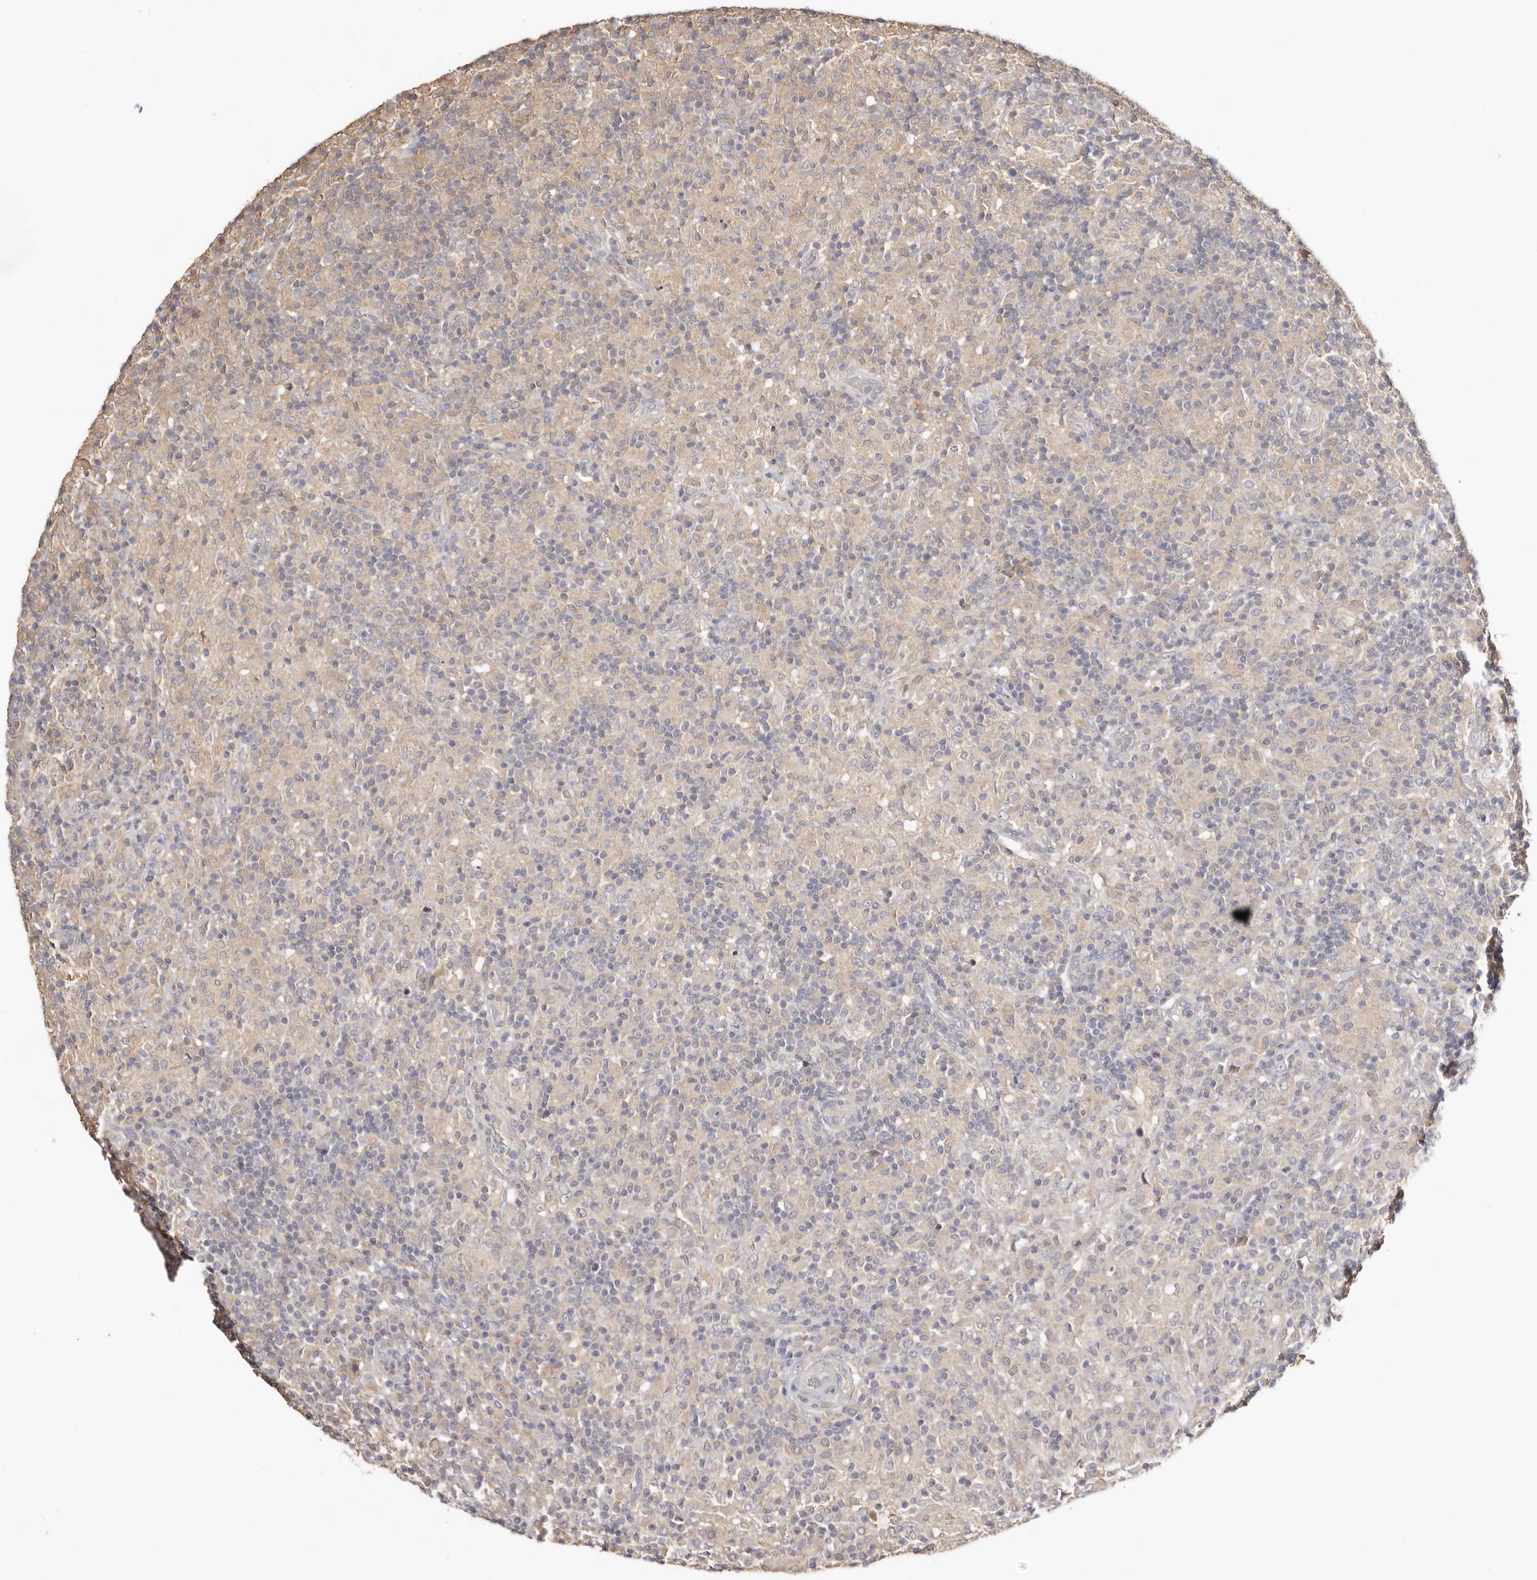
{"staining": {"intensity": "negative", "quantity": "none", "location": "none"}, "tissue": "lymphoma", "cell_type": "Tumor cells", "image_type": "cancer", "snomed": [{"axis": "morphology", "description": "Hodgkin's disease, NOS"}, {"axis": "topography", "description": "Lymph node"}], "caption": "IHC of Hodgkin's disease shows no expression in tumor cells.", "gene": "S100A14", "patient": {"sex": "male", "age": 70}}